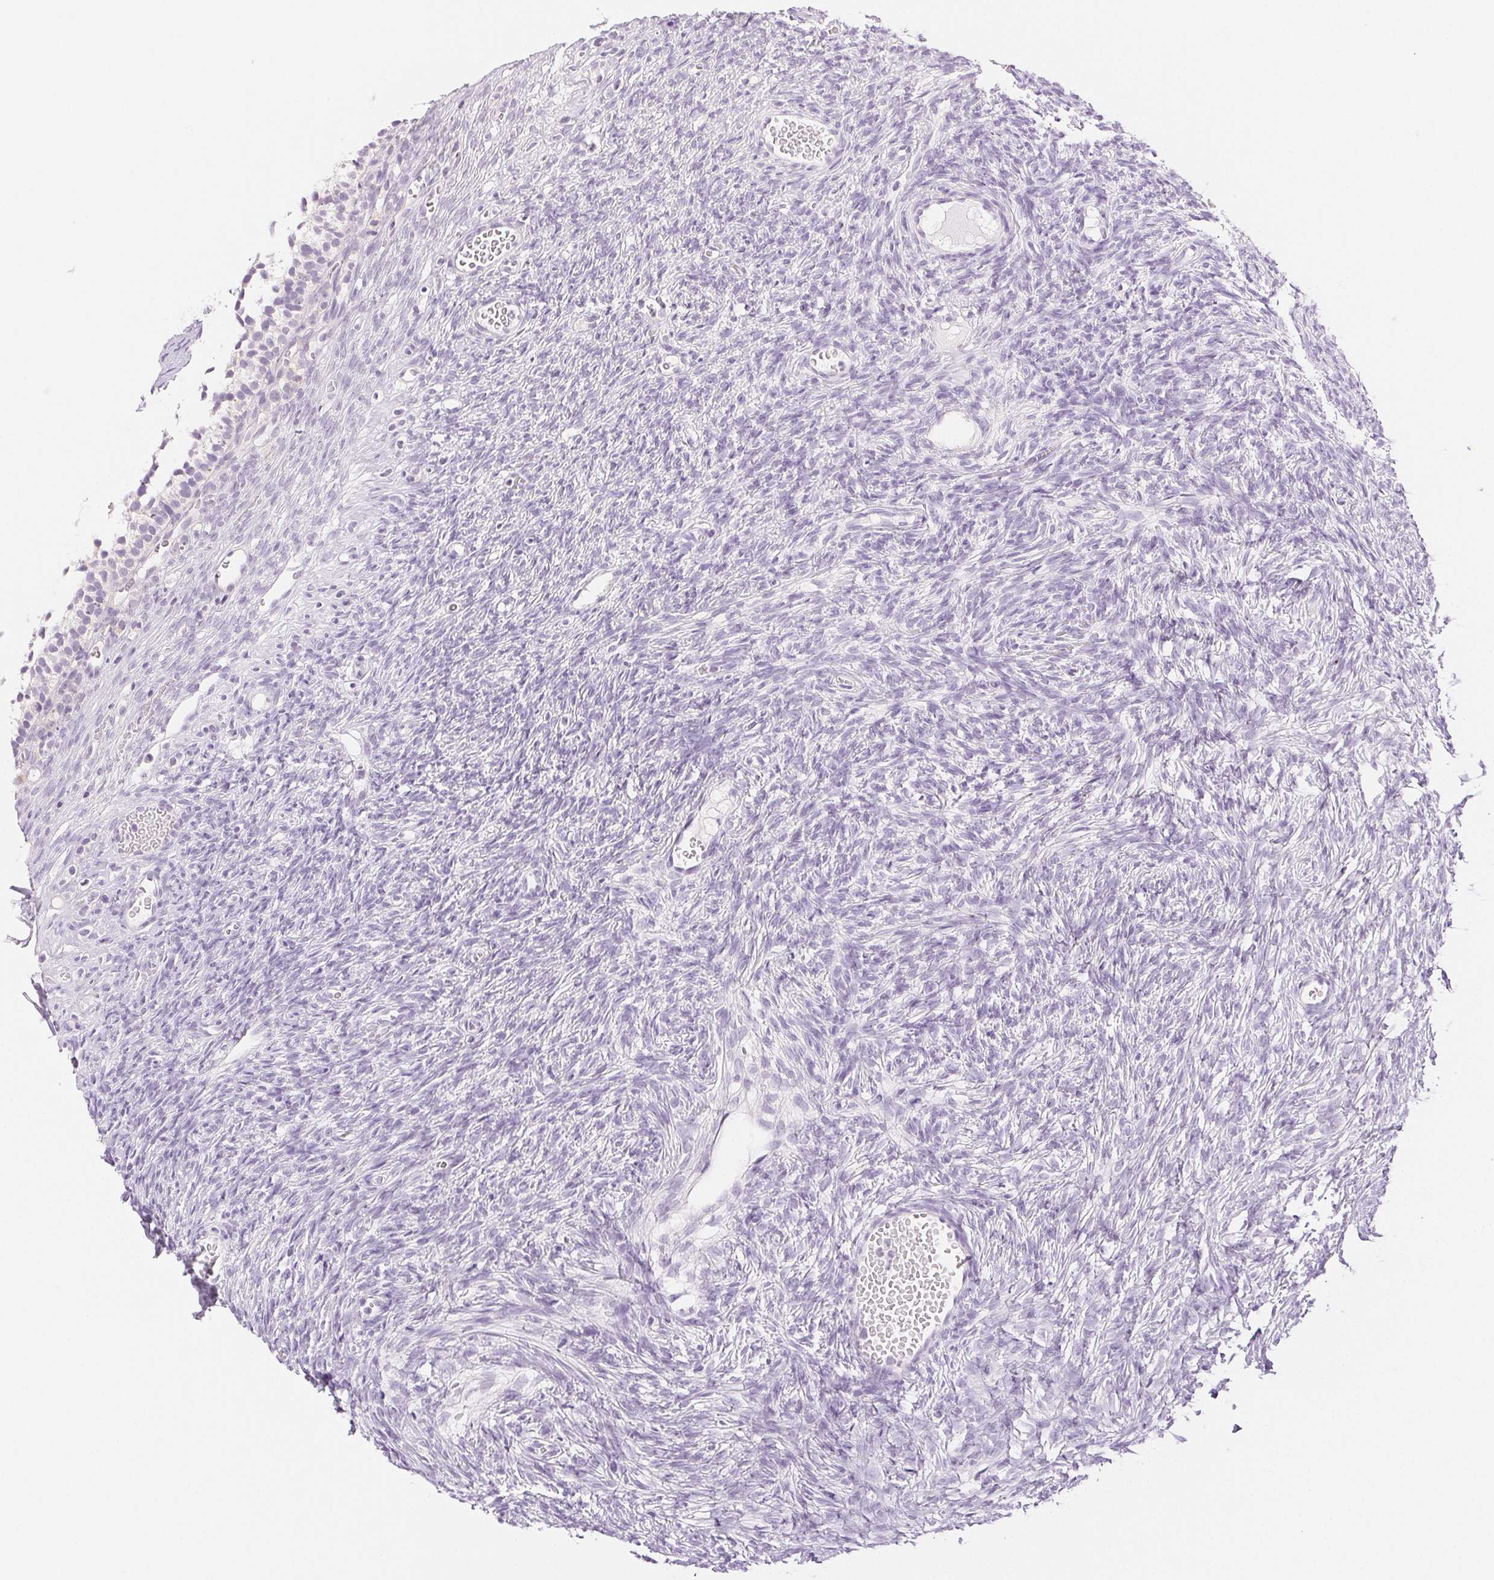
{"staining": {"intensity": "negative", "quantity": "none", "location": "none"}, "tissue": "ovary", "cell_type": "Ovarian stroma cells", "image_type": "normal", "snomed": [{"axis": "morphology", "description": "Normal tissue, NOS"}, {"axis": "topography", "description": "Ovary"}], "caption": "This is an immunohistochemistry (IHC) histopathology image of normal ovary. There is no positivity in ovarian stroma cells.", "gene": "SLC5A2", "patient": {"sex": "female", "age": 34}}